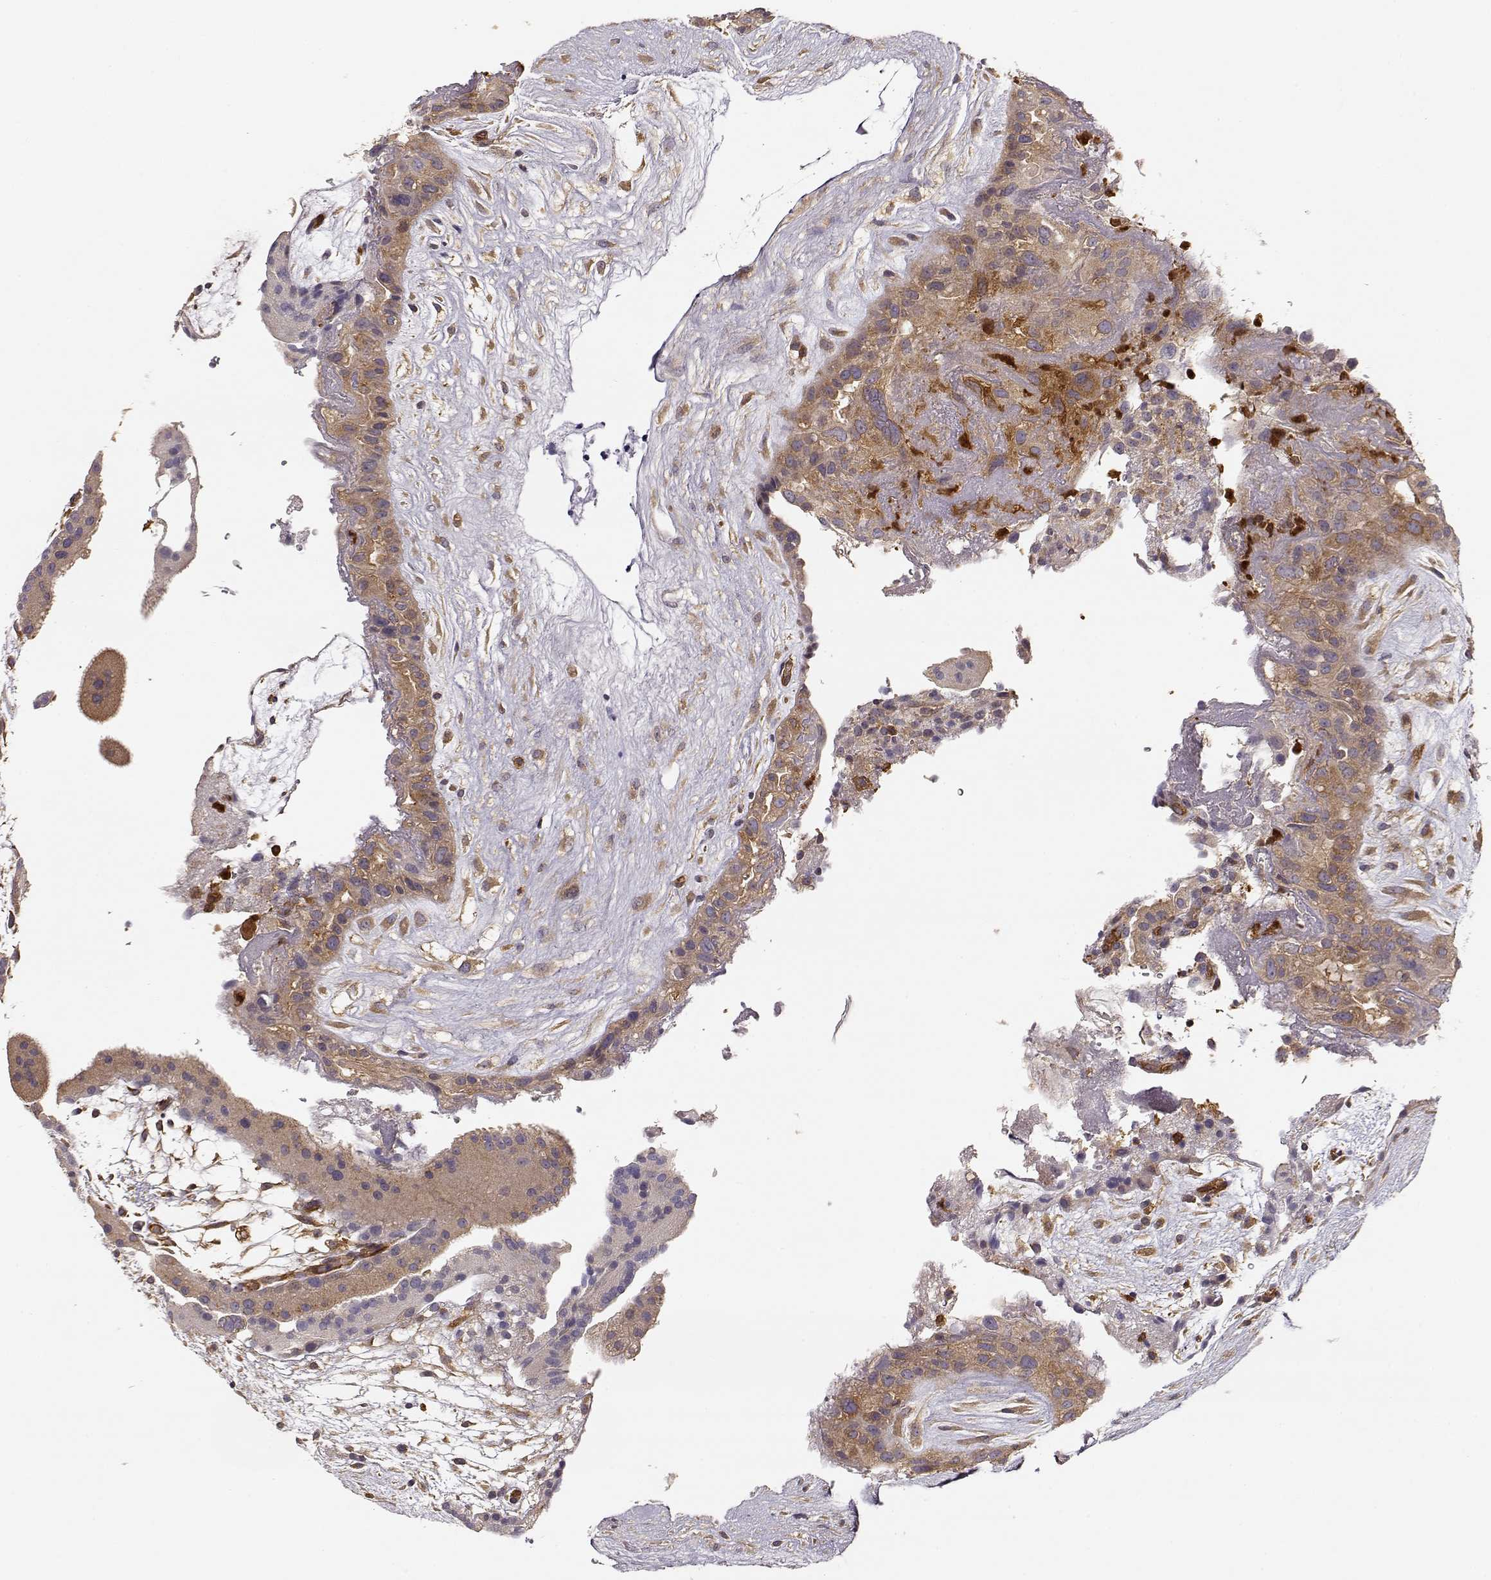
{"staining": {"intensity": "weak", "quantity": ">75%", "location": "cytoplasmic/membranous"}, "tissue": "placenta", "cell_type": "Decidual cells", "image_type": "normal", "snomed": [{"axis": "morphology", "description": "Normal tissue, NOS"}, {"axis": "topography", "description": "Placenta"}], "caption": "The histopathology image exhibits staining of benign placenta, revealing weak cytoplasmic/membranous protein positivity (brown color) within decidual cells.", "gene": "ARHGEF2", "patient": {"sex": "female", "age": 19}}